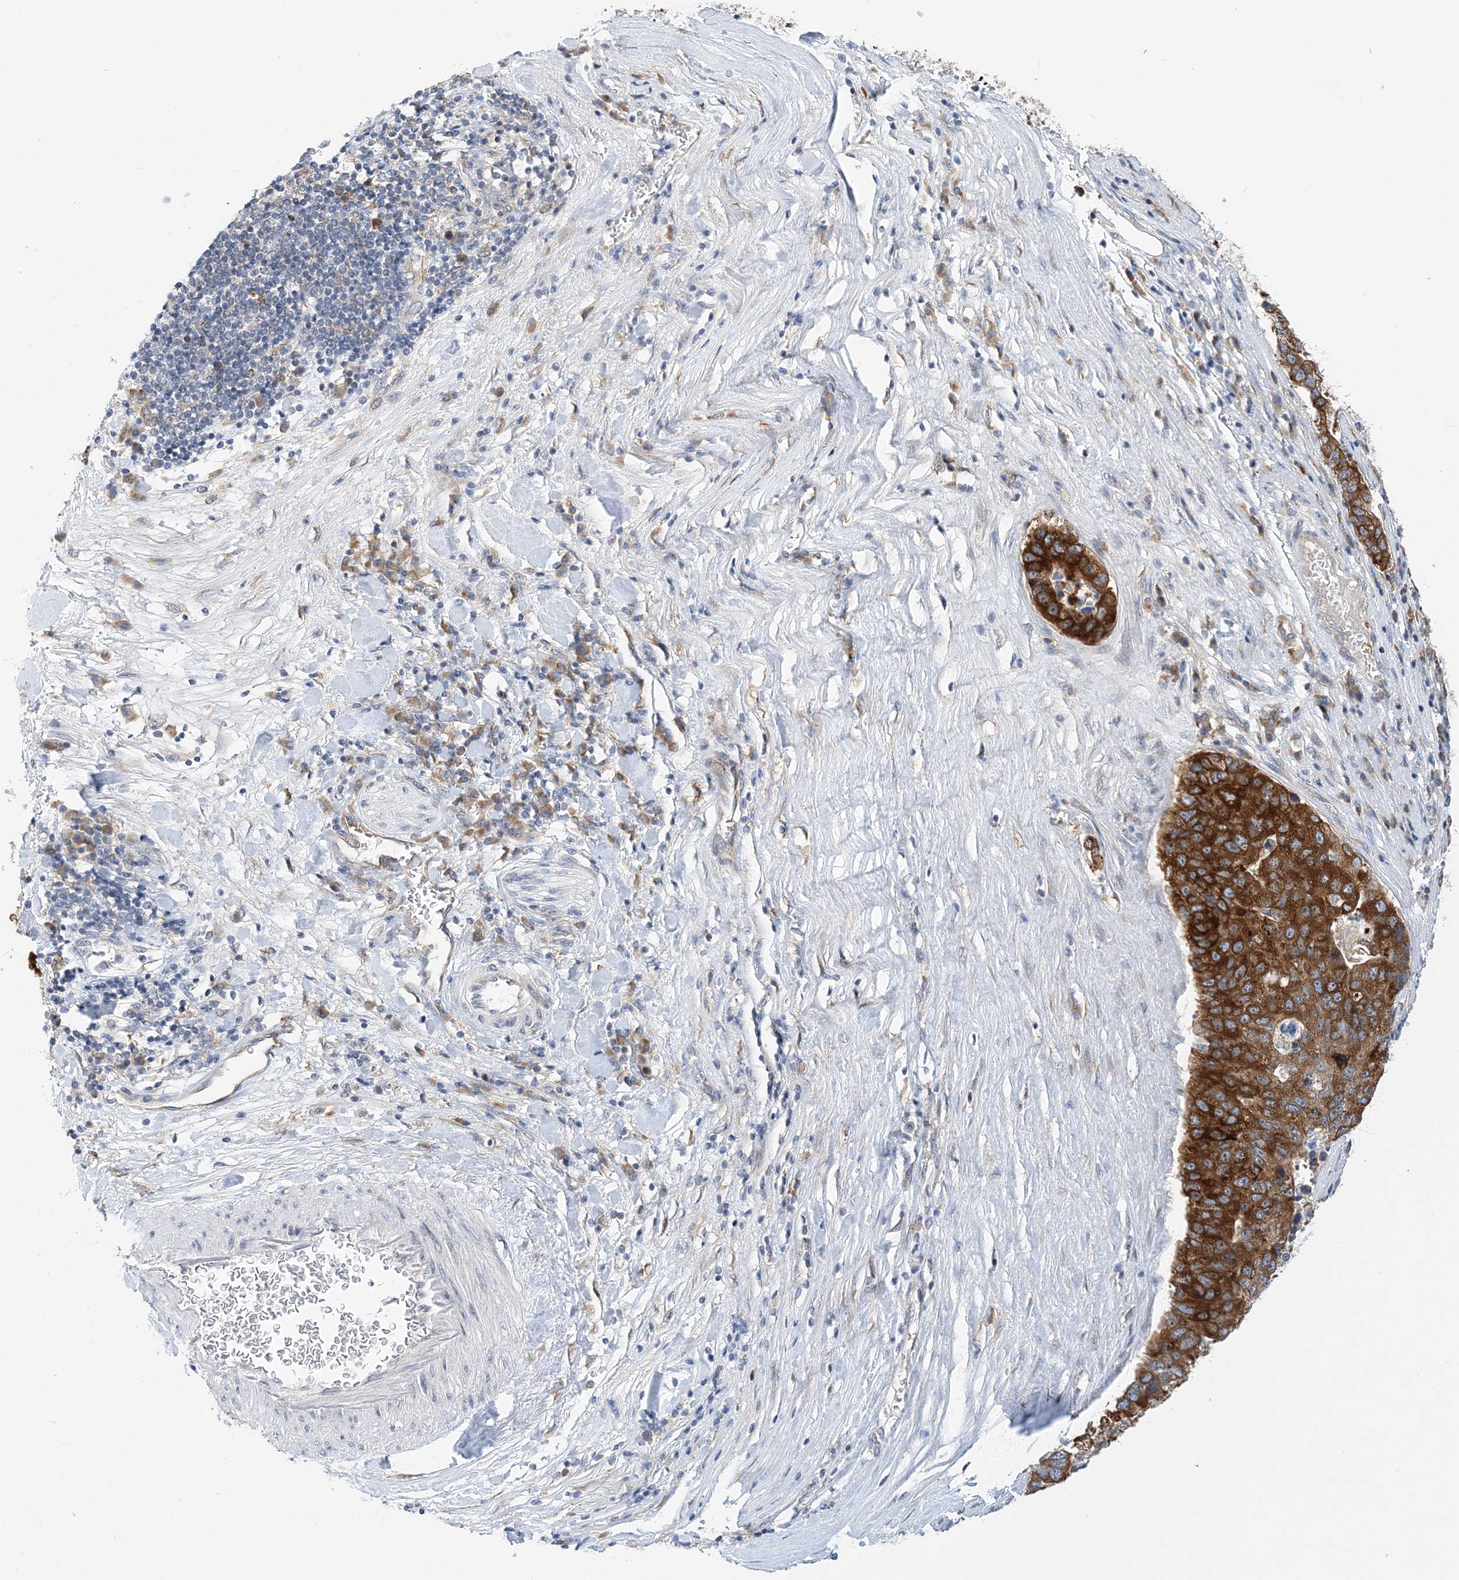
{"staining": {"intensity": "strong", "quantity": "25%-75%", "location": "cytoplasmic/membranous"}, "tissue": "pancreatic cancer", "cell_type": "Tumor cells", "image_type": "cancer", "snomed": [{"axis": "morphology", "description": "Adenocarcinoma, NOS"}, {"axis": "topography", "description": "Pancreas"}], "caption": "A brown stain labels strong cytoplasmic/membranous positivity of a protein in pancreatic adenocarcinoma tumor cells.", "gene": "LARP4B", "patient": {"sex": "female", "age": 61}}